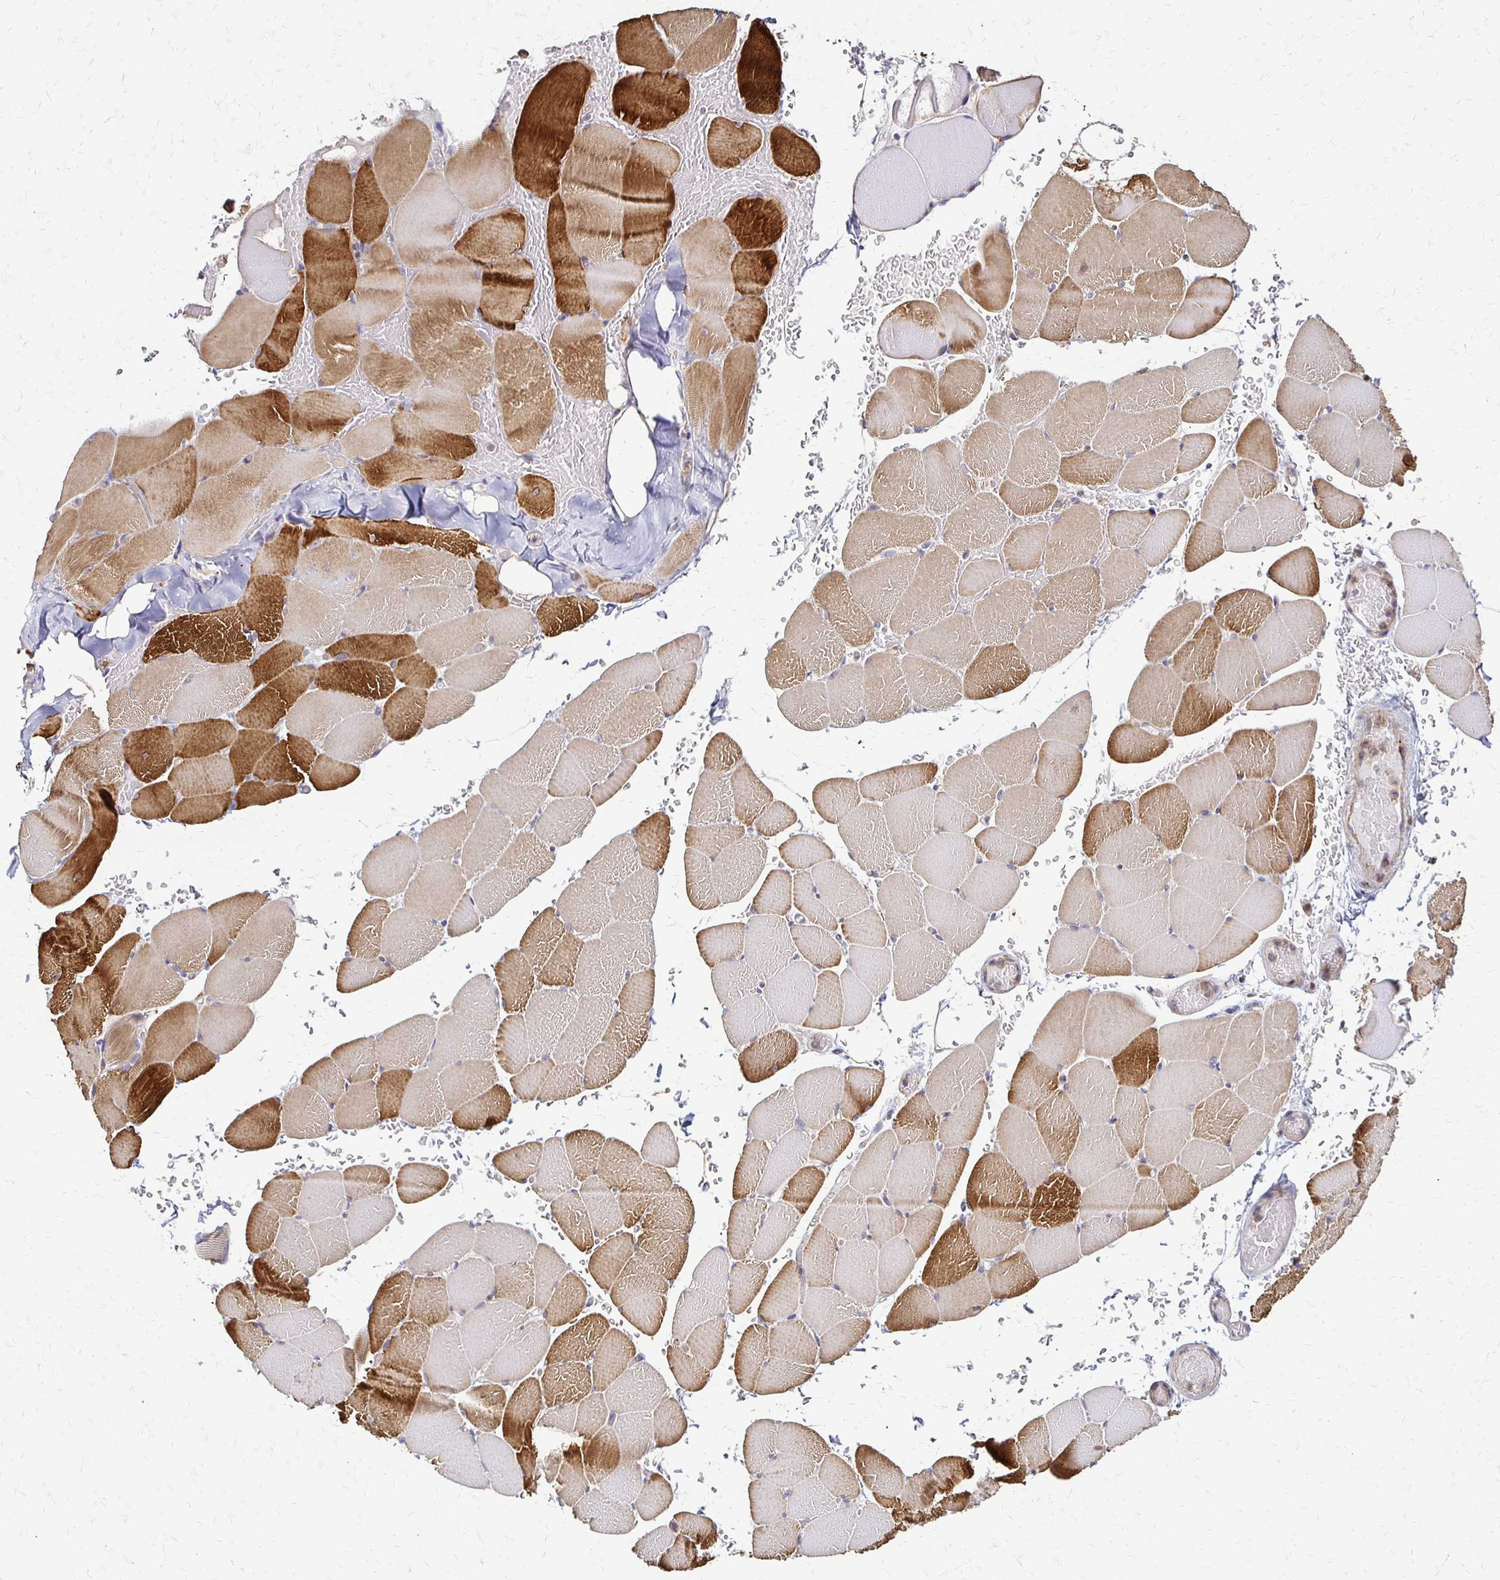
{"staining": {"intensity": "strong", "quantity": "<25%", "location": "cytoplasmic/membranous"}, "tissue": "skeletal muscle", "cell_type": "Myocytes", "image_type": "normal", "snomed": [{"axis": "morphology", "description": "Normal tissue, NOS"}, {"axis": "topography", "description": "Skeletal muscle"}], "caption": "High-magnification brightfield microscopy of normal skeletal muscle stained with DAB (3,3'-diaminobenzidine) (brown) and counterstained with hematoxylin (blue). myocytes exhibit strong cytoplasmic/membranous expression is seen in about<25% of cells. The protein is stained brown, and the nuclei are stained in blue (DAB (3,3'-diaminobenzidine) IHC with brightfield microscopy, high magnification).", "gene": "SLC9A9", "patient": {"sex": "female", "age": 37}}